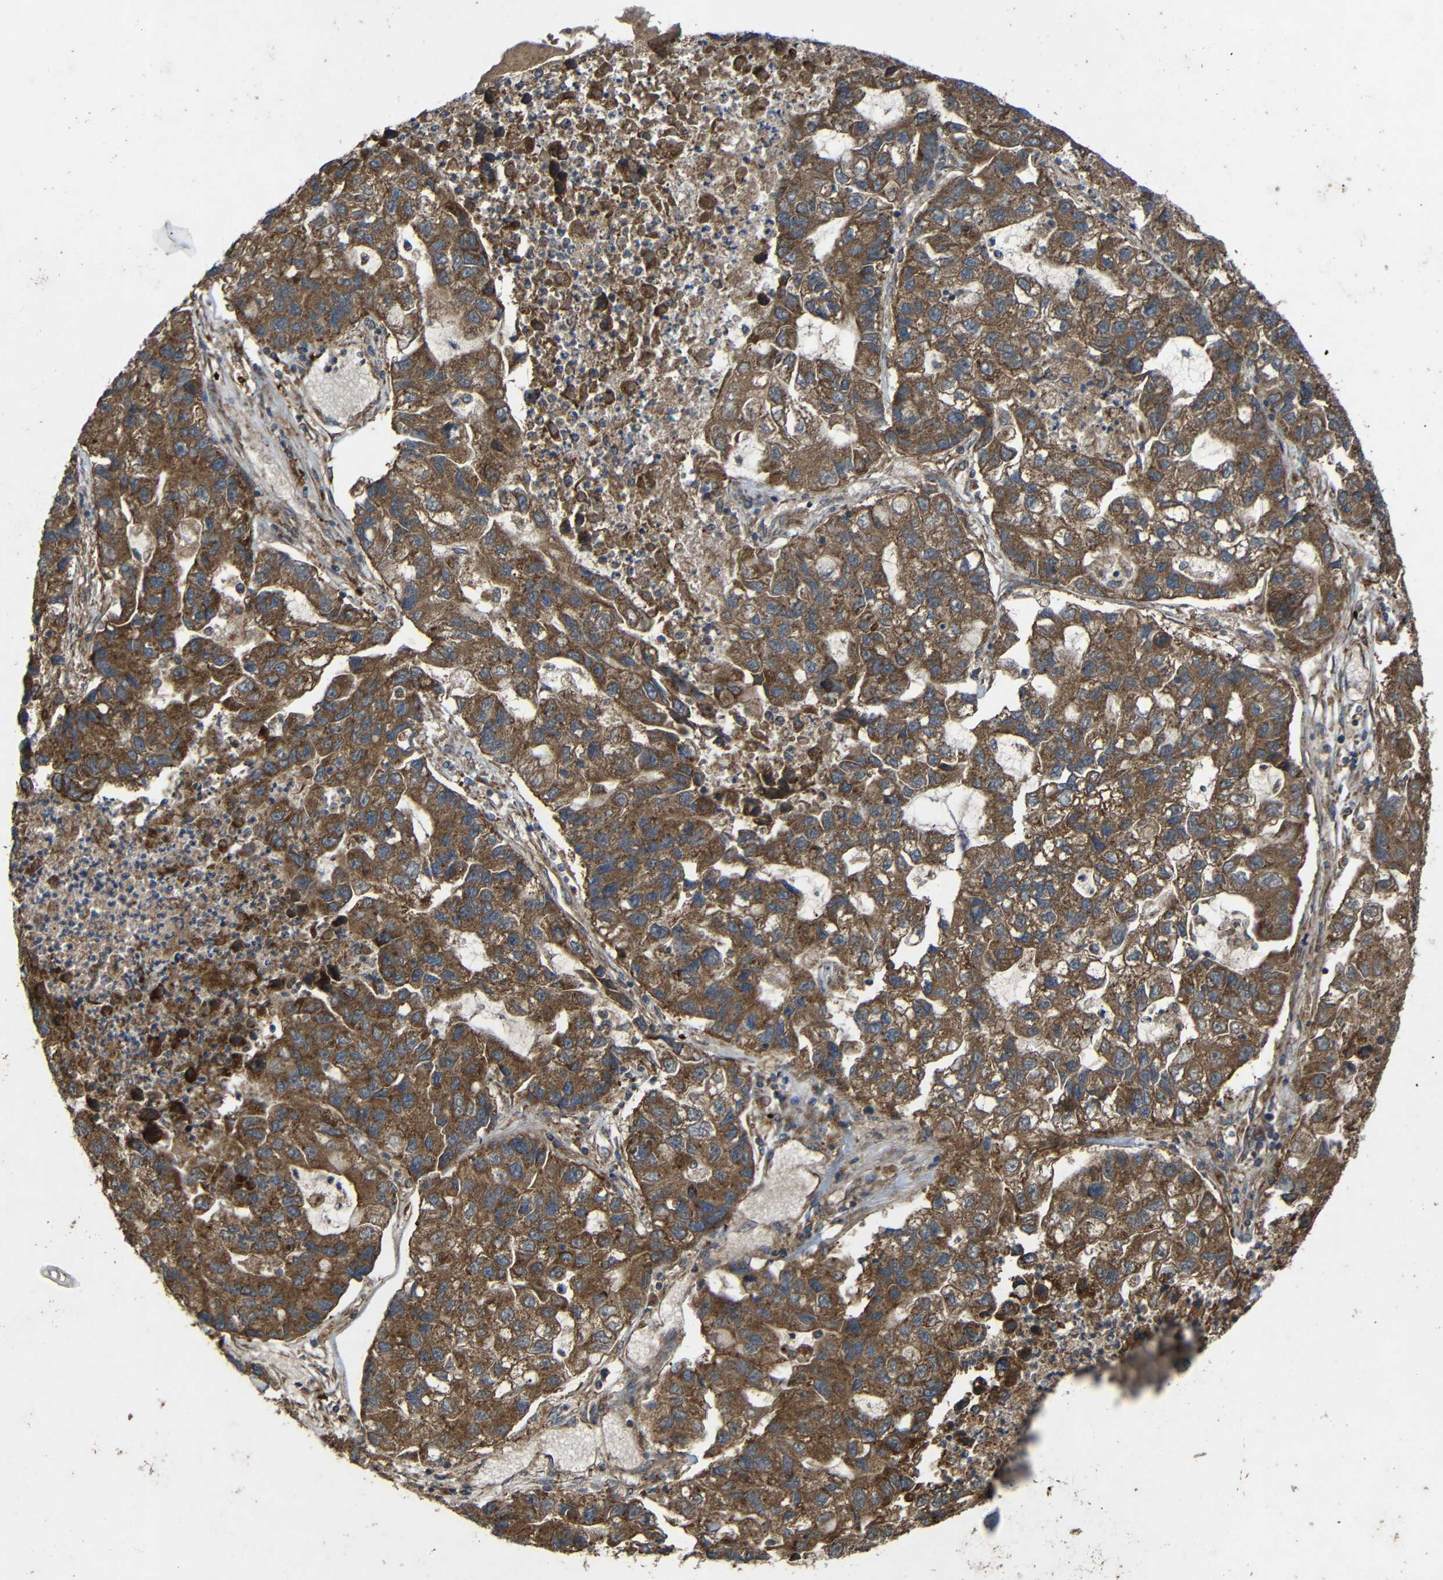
{"staining": {"intensity": "strong", "quantity": ">75%", "location": "cytoplasmic/membranous"}, "tissue": "lung cancer", "cell_type": "Tumor cells", "image_type": "cancer", "snomed": [{"axis": "morphology", "description": "Adenocarcinoma, NOS"}, {"axis": "topography", "description": "Lung"}], "caption": "The micrograph displays a brown stain indicating the presence of a protein in the cytoplasmic/membranous of tumor cells in adenocarcinoma (lung).", "gene": "C1GALT1", "patient": {"sex": "female", "age": 51}}